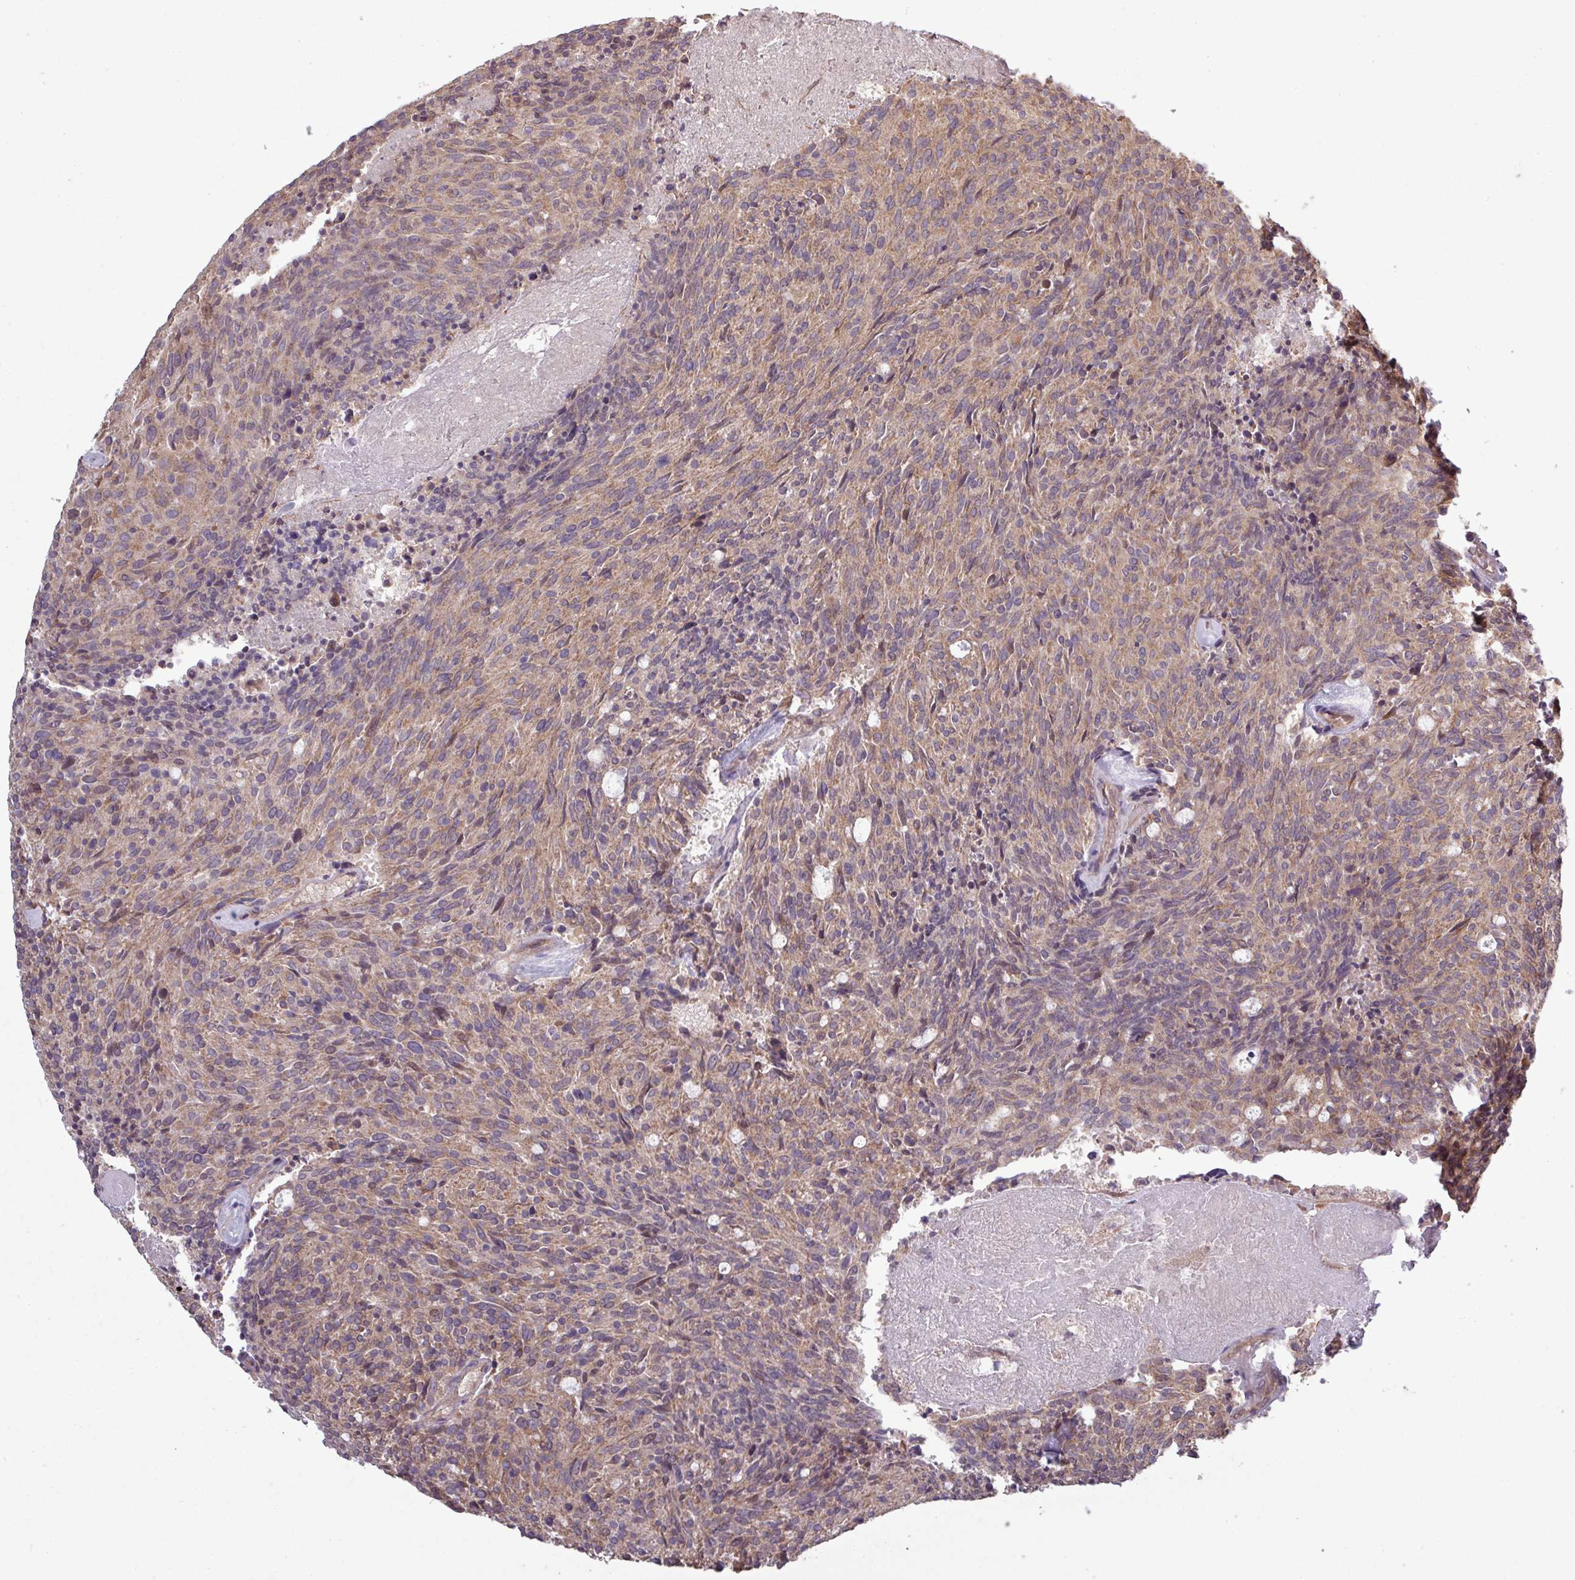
{"staining": {"intensity": "weak", "quantity": ">75%", "location": "cytoplasmic/membranous"}, "tissue": "carcinoid", "cell_type": "Tumor cells", "image_type": "cancer", "snomed": [{"axis": "morphology", "description": "Carcinoid, malignant, NOS"}, {"axis": "topography", "description": "Pancreas"}], "caption": "A brown stain highlights weak cytoplasmic/membranous expression of a protein in malignant carcinoid tumor cells.", "gene": "TRABD2A", "patient": {"sex": "female", "age": 54}}